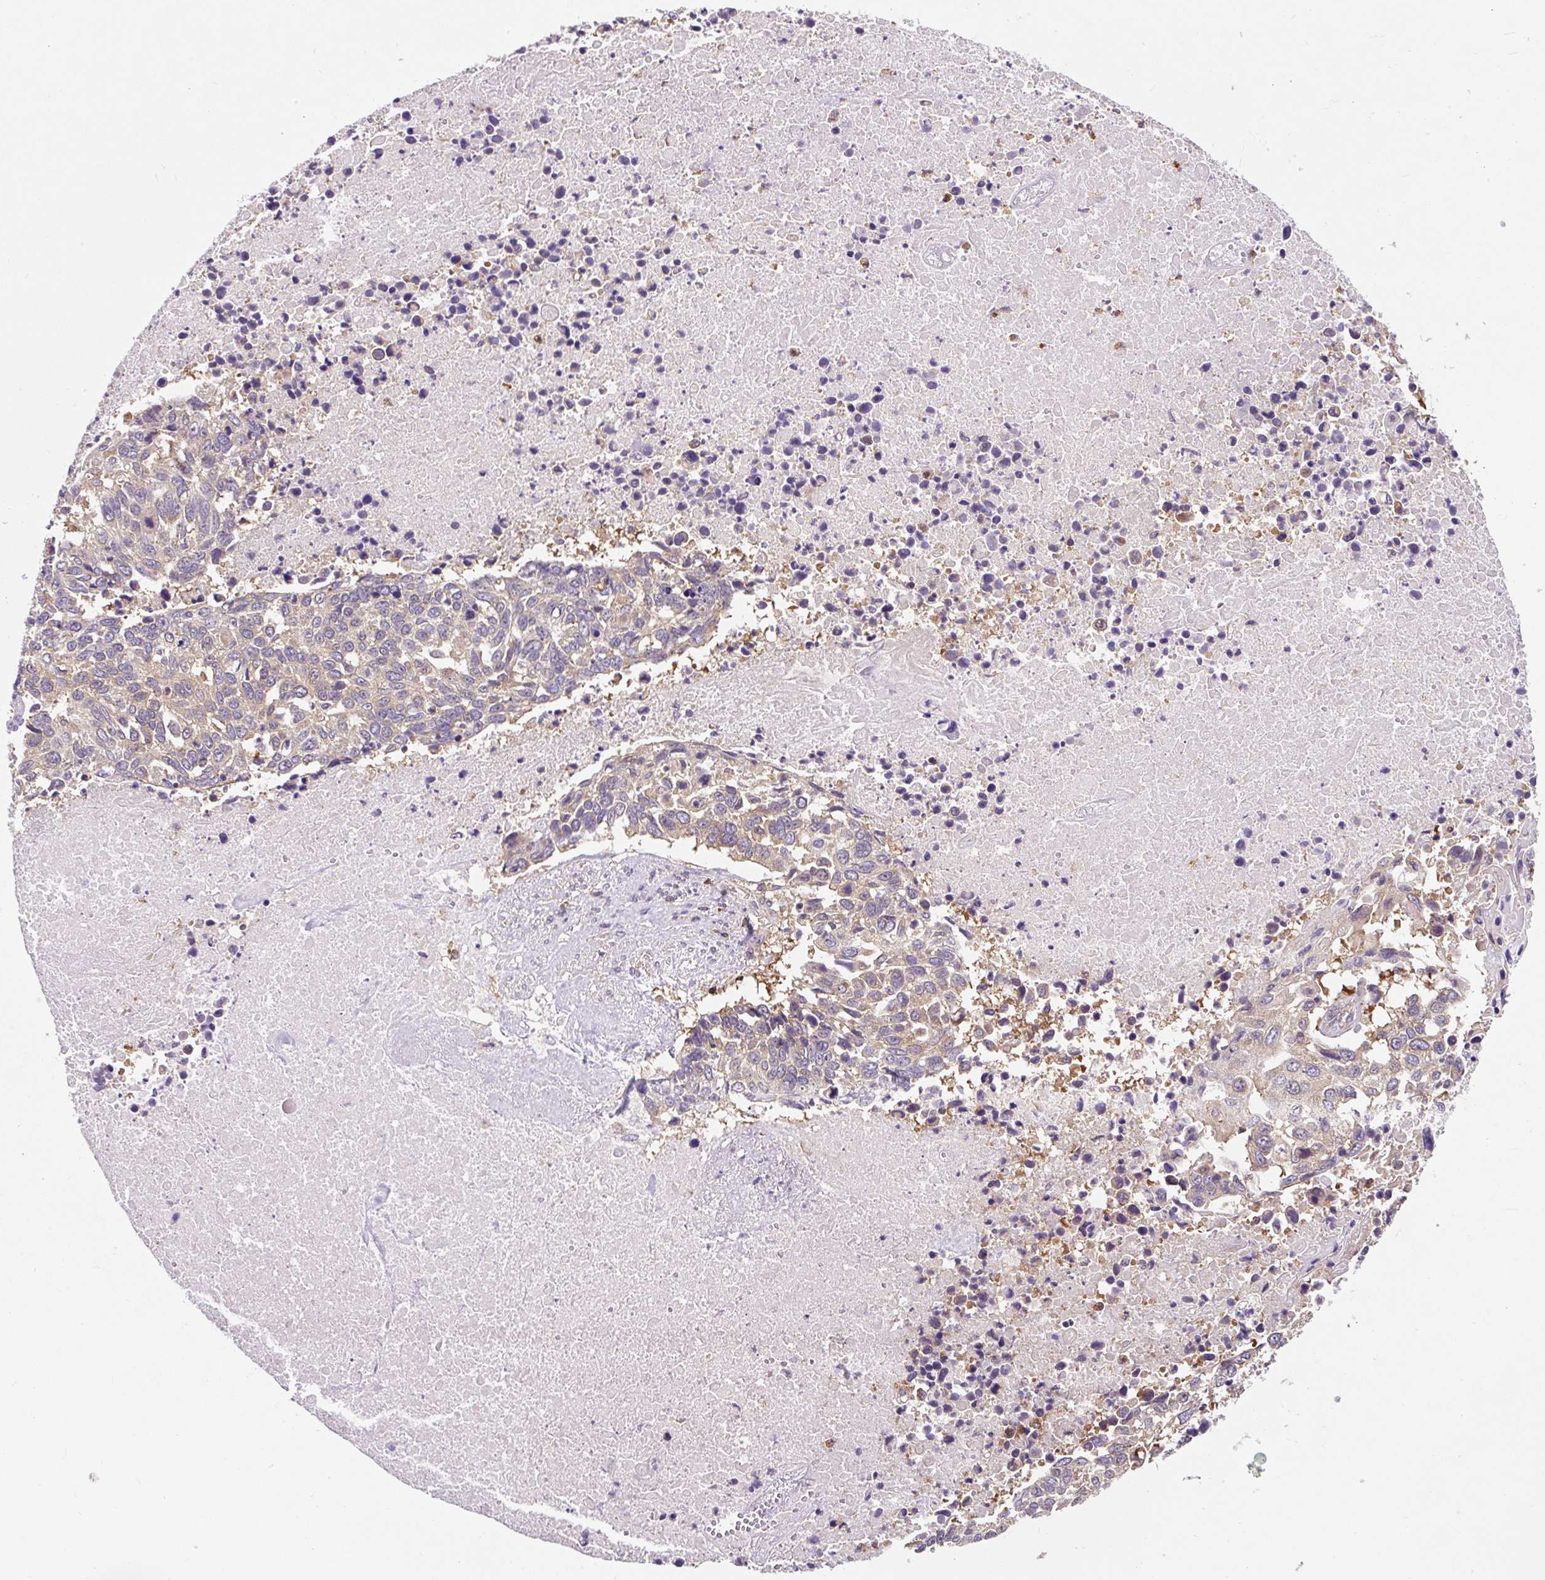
{"staining": {"intensity": "weak", "quantity": "25%-75%", "location": "cytoplasmic/membranous"}, "tissue": "lung cancer", "cell_type": "Tumor cells", "image_type": "cancer", "snomed": [{"axis": "morphology", "description": "Squamous cell carcinoma, NOS"}, {"axis": "topography", "description": "Lung"}], "caption": "There is low levels of weak cytoplasmic/membranous expression in tumor cells of lung squamous cell carcinoma, as demonstrated by immunohistochemical staining (brown color).", "gene": "CISD3", "patient": {"sex": "male", "age": 62}}